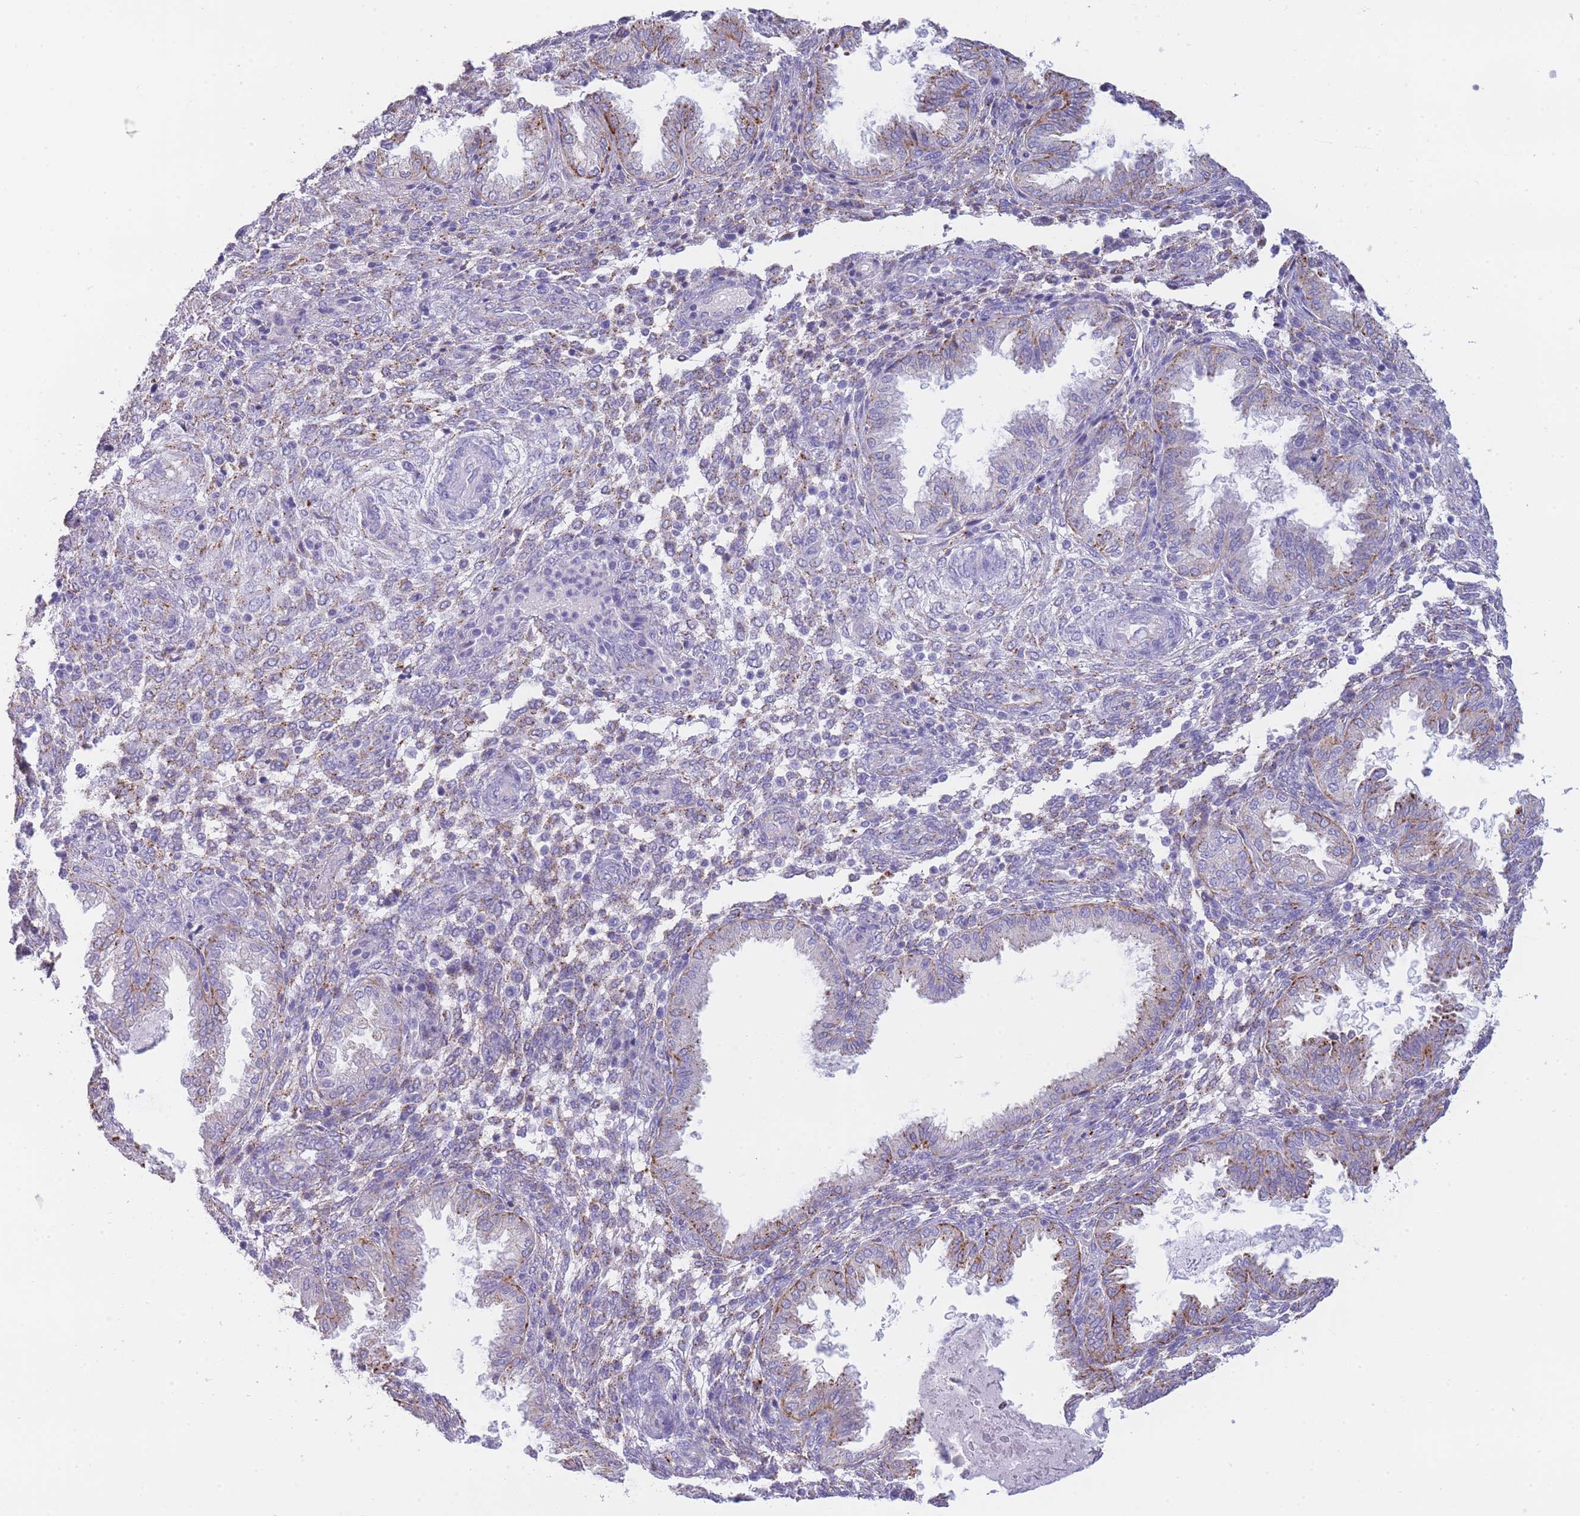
{"staining": {"intensity": "negative", "quantity": "none", "location": "none"}, "tissue": "endometrium", "cell_type": "Cells in endometrial stroma", "image_type": "normal", "snomed": [{"axis": "morphology", "description": "Normal tissue, NOS"}, {"axis": "topography", "description": "Endometrium"}], "caption": "Endometrium stained for a protein using immunohistochemistry shows no expression cells in endometrial stroma.", "gene": "GAA", "patient": {"sex": "female", "age": 33}}